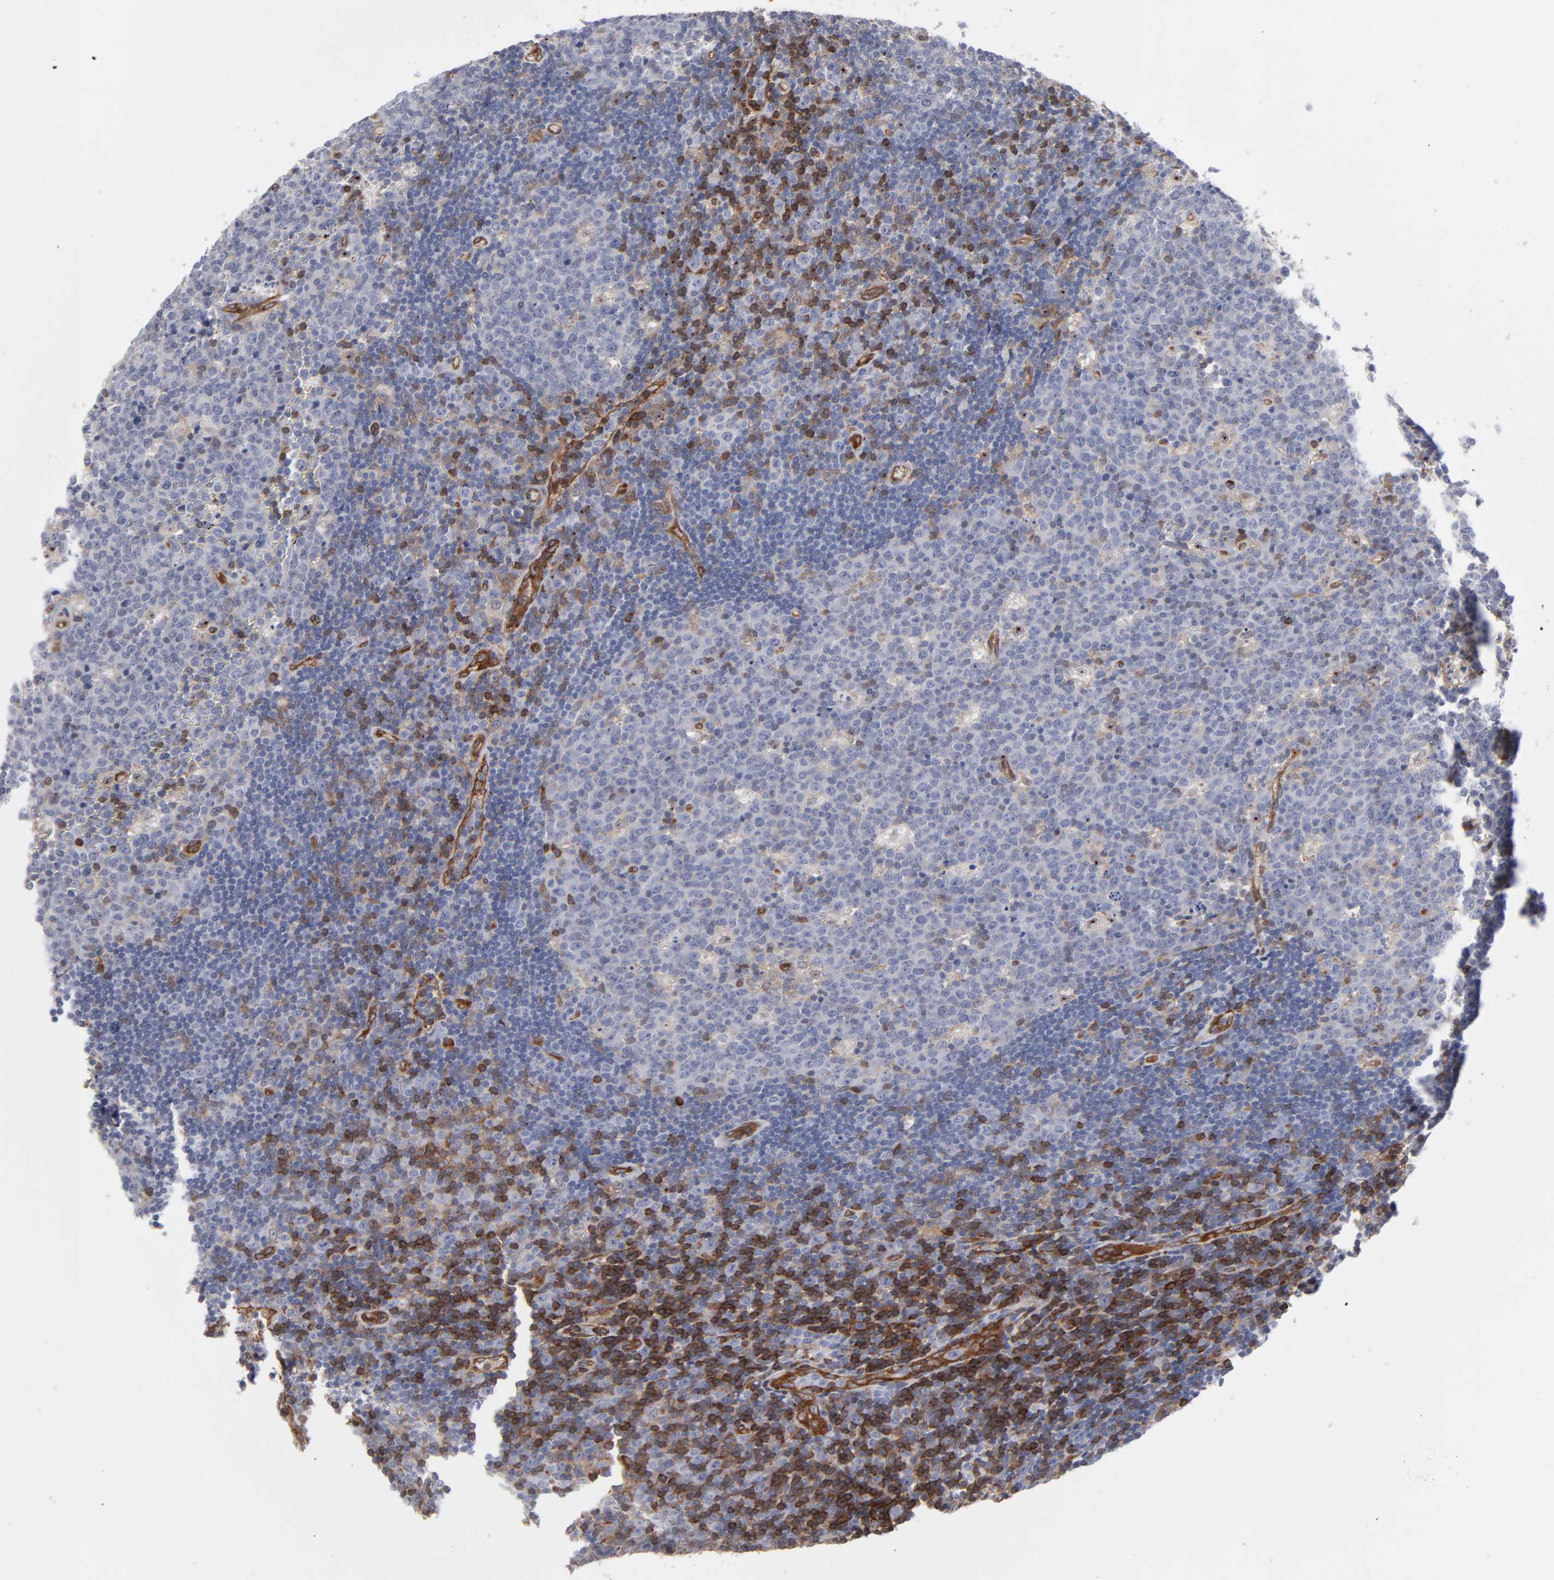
{"staining": {"intensity": "moderate", "quantity": "<25%", "location": "cytoplasmic/membranous"}, "tissue": "lymph node", "cell_type": "Germinal center cells", "image_type": "normal", "snomed": [{"axis": "morphology", "description": "Normal tissue, NOS"}, {"axis": "topography", "description": "Lymph node"}, {"axis": "topography", "description": "Salivary gland"}], "caption": "The photomicrograph displays staining of benign lymph node, revealing moderate cytoplasmic/membranous protein positivity (brown color) within germinal center cells.", "gene": "PXN", "patient": {"sex": "male", "age": 8}}